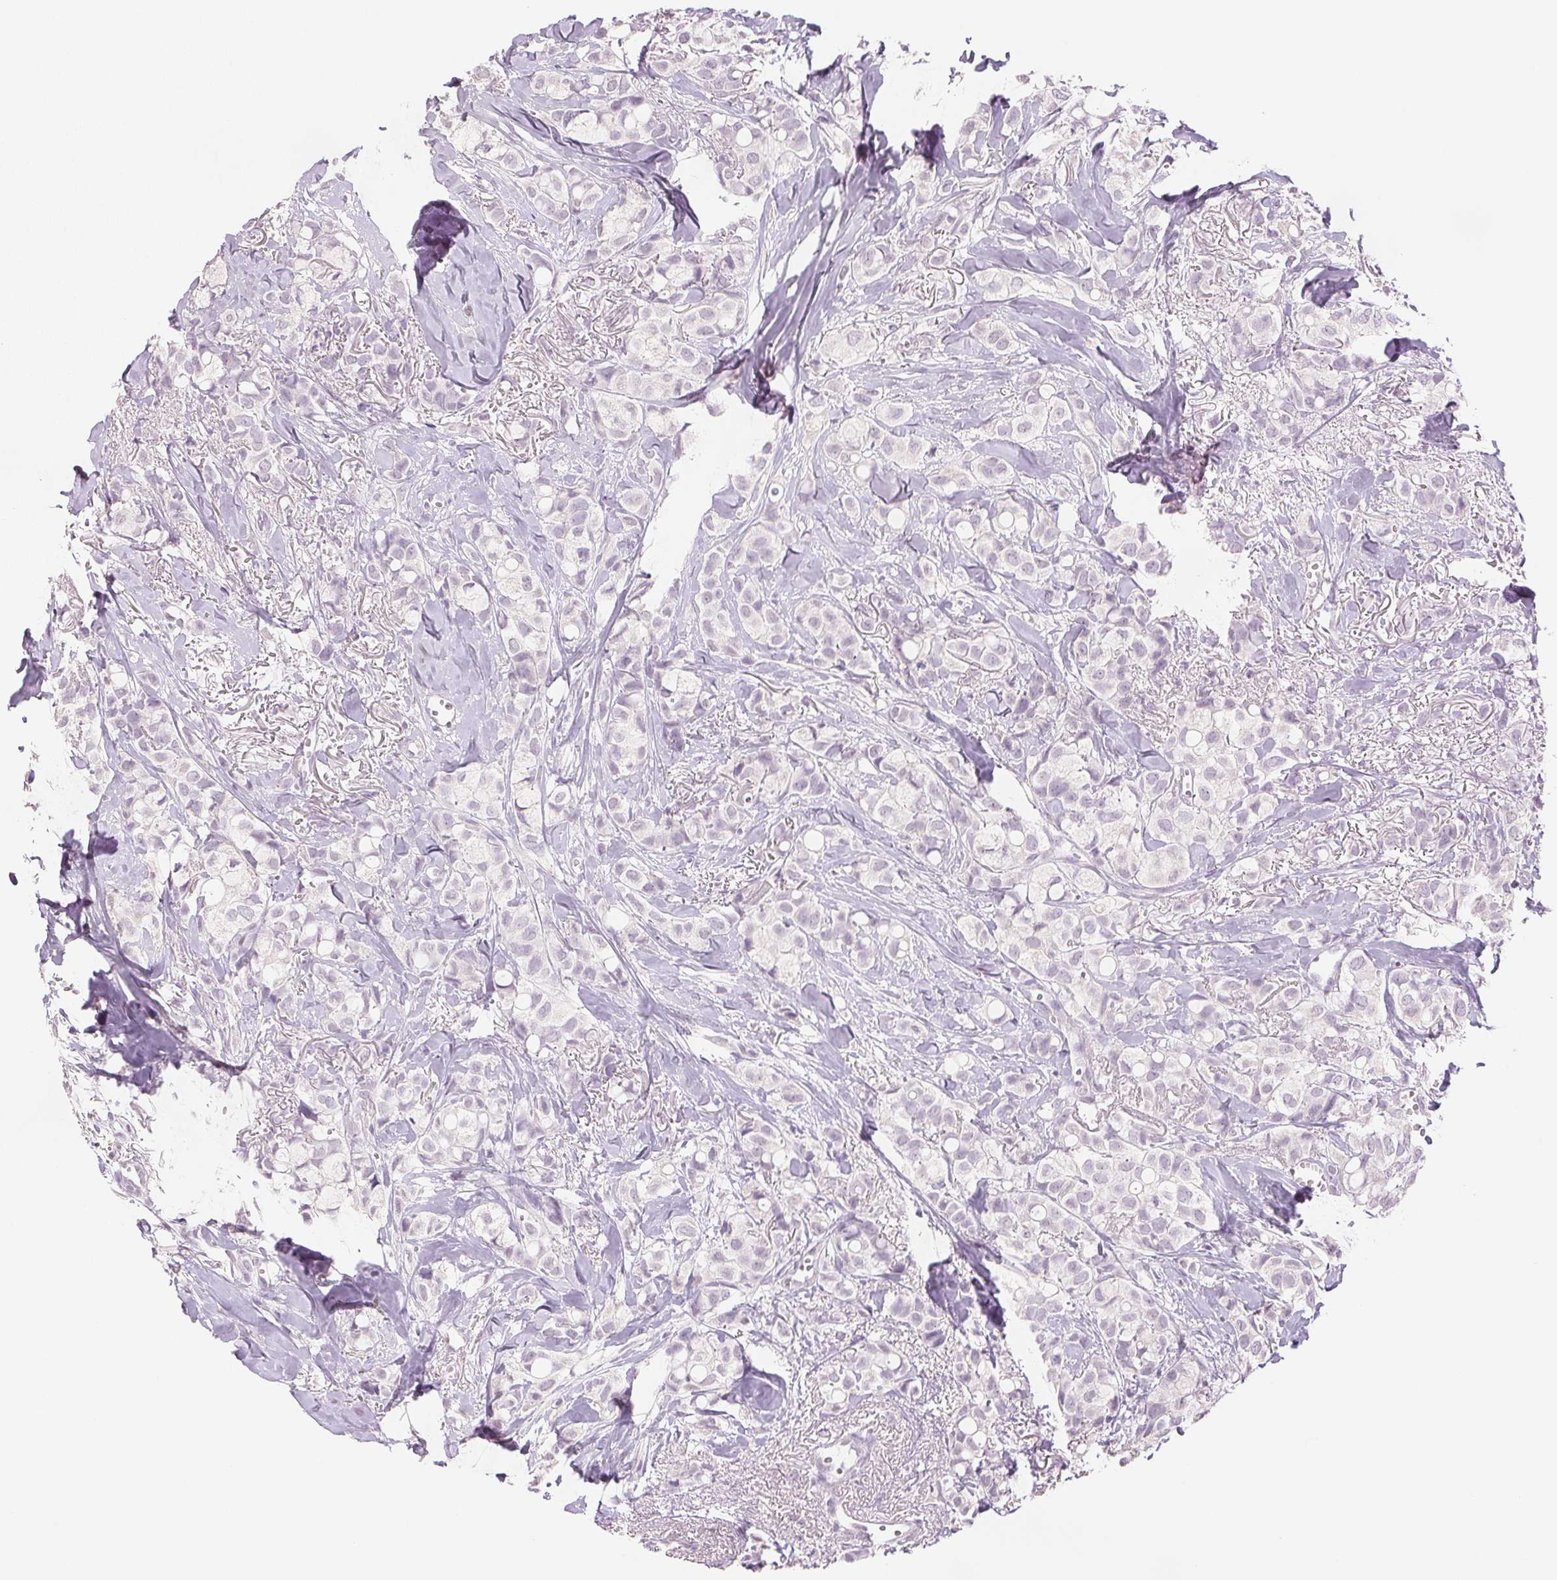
{"staining": {"intensity": "negative", "quantity": "none", "location": "none"}, "tissue": "breast cancer", "cell_type": "Tumor cells", "image_type": "cancer", "snomed": [{"axis": "morphology", "description": "Duct carcinoma"}, {"axis": "topography", "description": "Breast"}], "caption": "This is an immunohistochemistry image of human breast cancer. There is no expression in tumor cells.", "gene": "SCGN", "patient": {"sex": "female", "age": 85}}